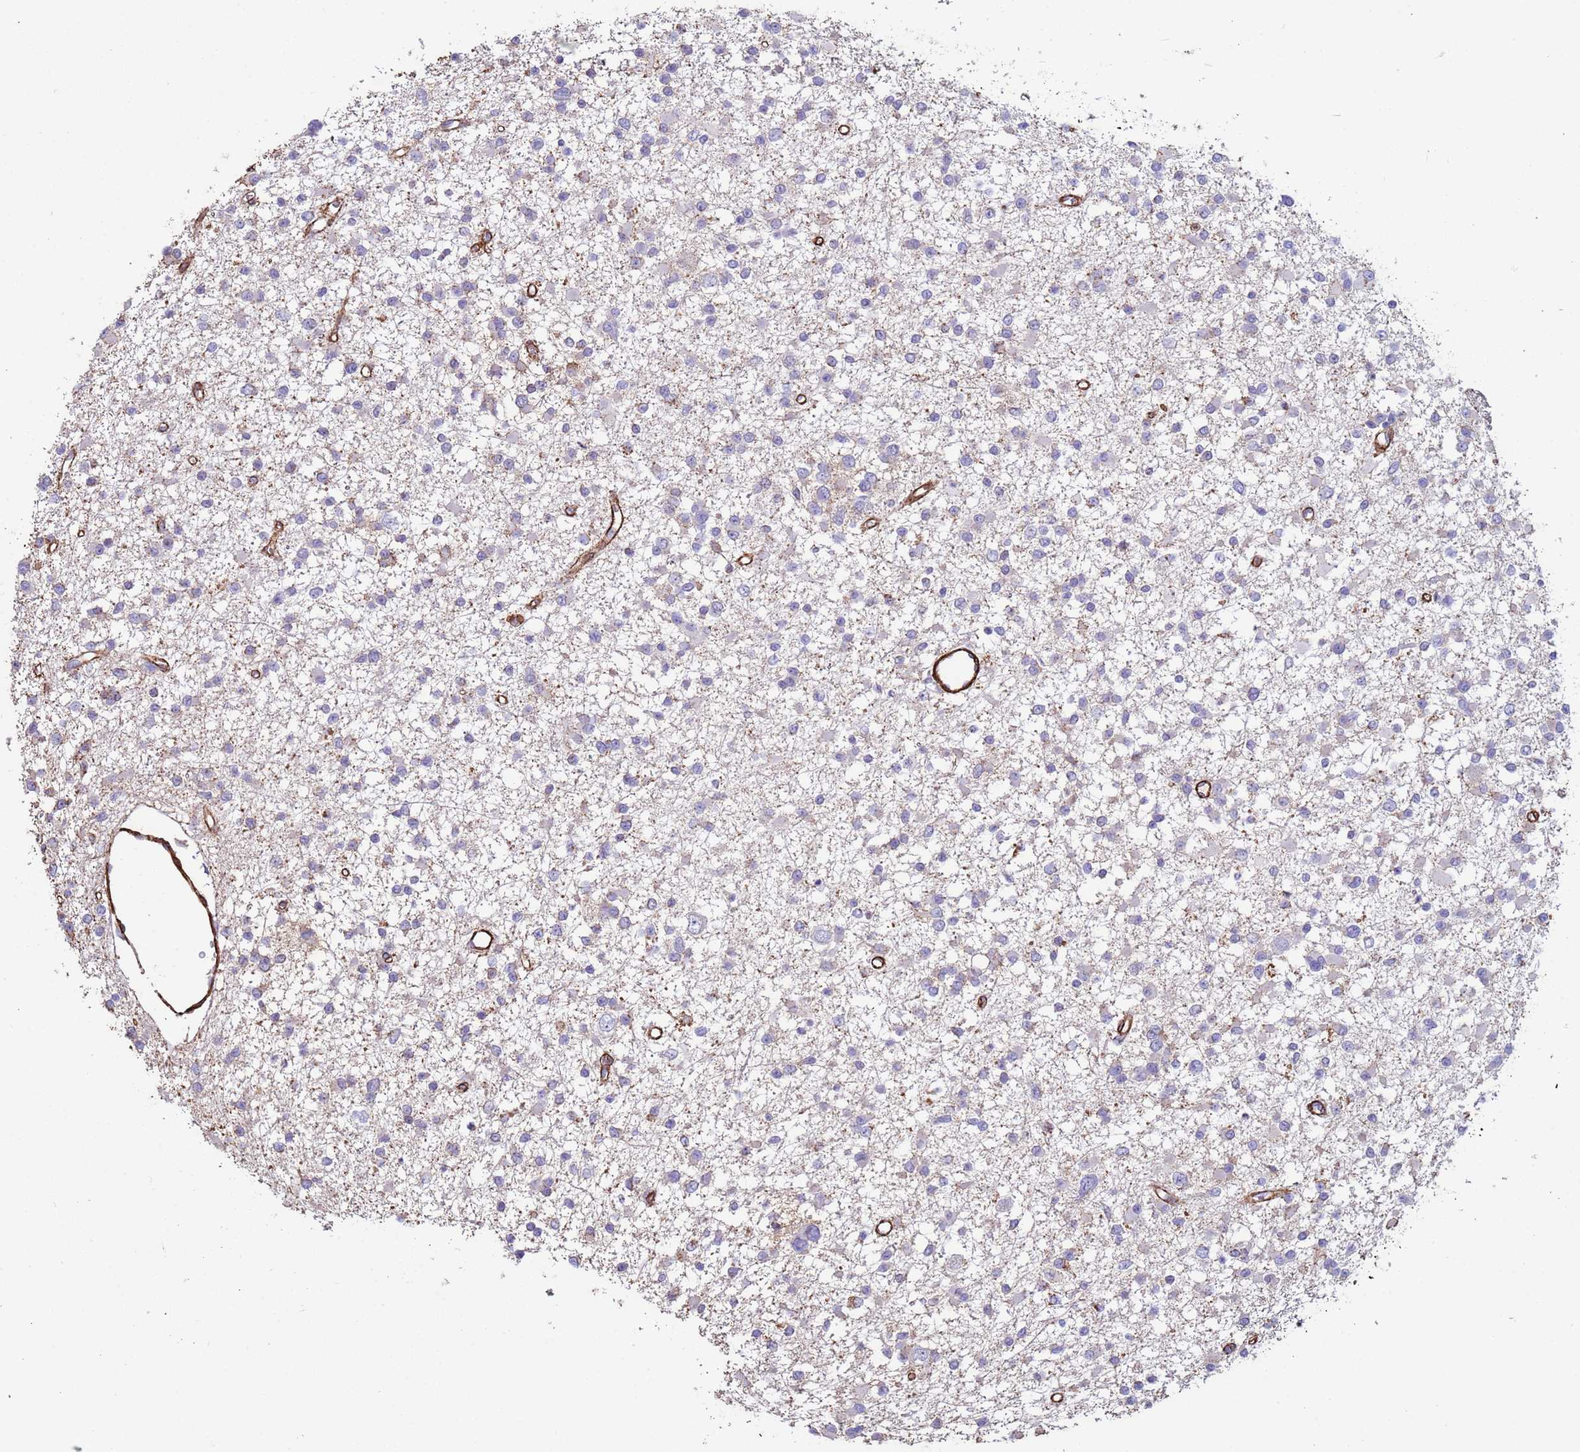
{"staining": {"intensity": "weak", "quantity": "<25%", "location": "cytoplasmic/membranous"}, "tissue": "glioma", "cell_type": "Tumor cells", "image_type": "cancer", "snomed": [{"axis": "morphology", "description": "Glioma, malignant, Low grade"}, {"axis": "topography", "description": "Brain"}], "caption": "There is no significant staining in tumor cells of glioma.", "gene": "GASK1A", "patient": {"sex": "female", "age": 22}}